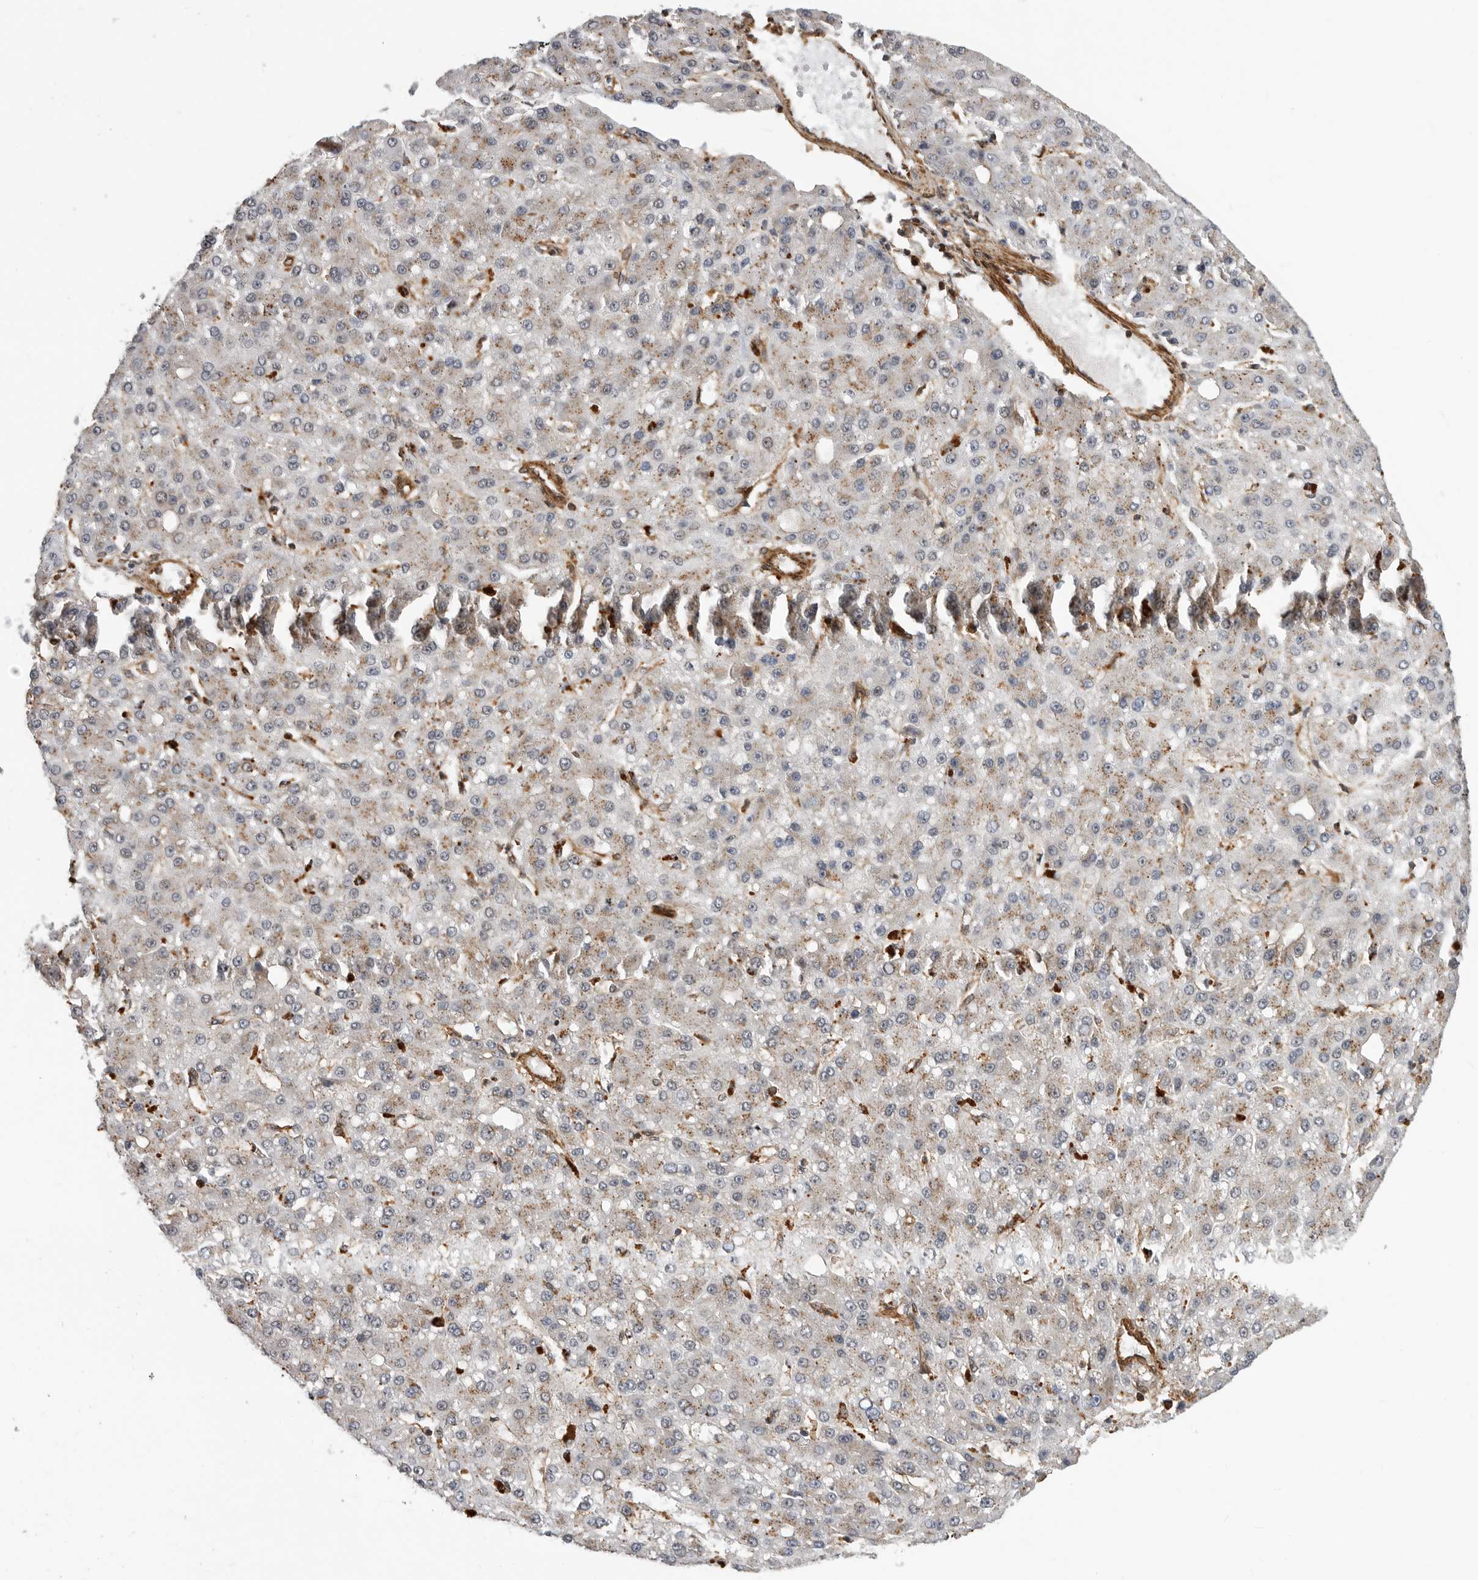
{"staining": {"intensity": "weak", "quantity": "<25%", "location": "cytoplasmic/membranous"}, "tissue": "liver cancer", "cell_type": "Tumor cells", "image_type": "cancer", "snomed": [{"axis": "morphology", "description": "Carcinoma, Hepatocellular, NOS"}, {"axis": "topography", "description": "Liver"}], "caption": "Immunohistochemistry (IHC) of liver cancer exhibits no expression in tumor cells.", "gene": "TRIM56", "patient": {"sex": "male", "age": 67}}